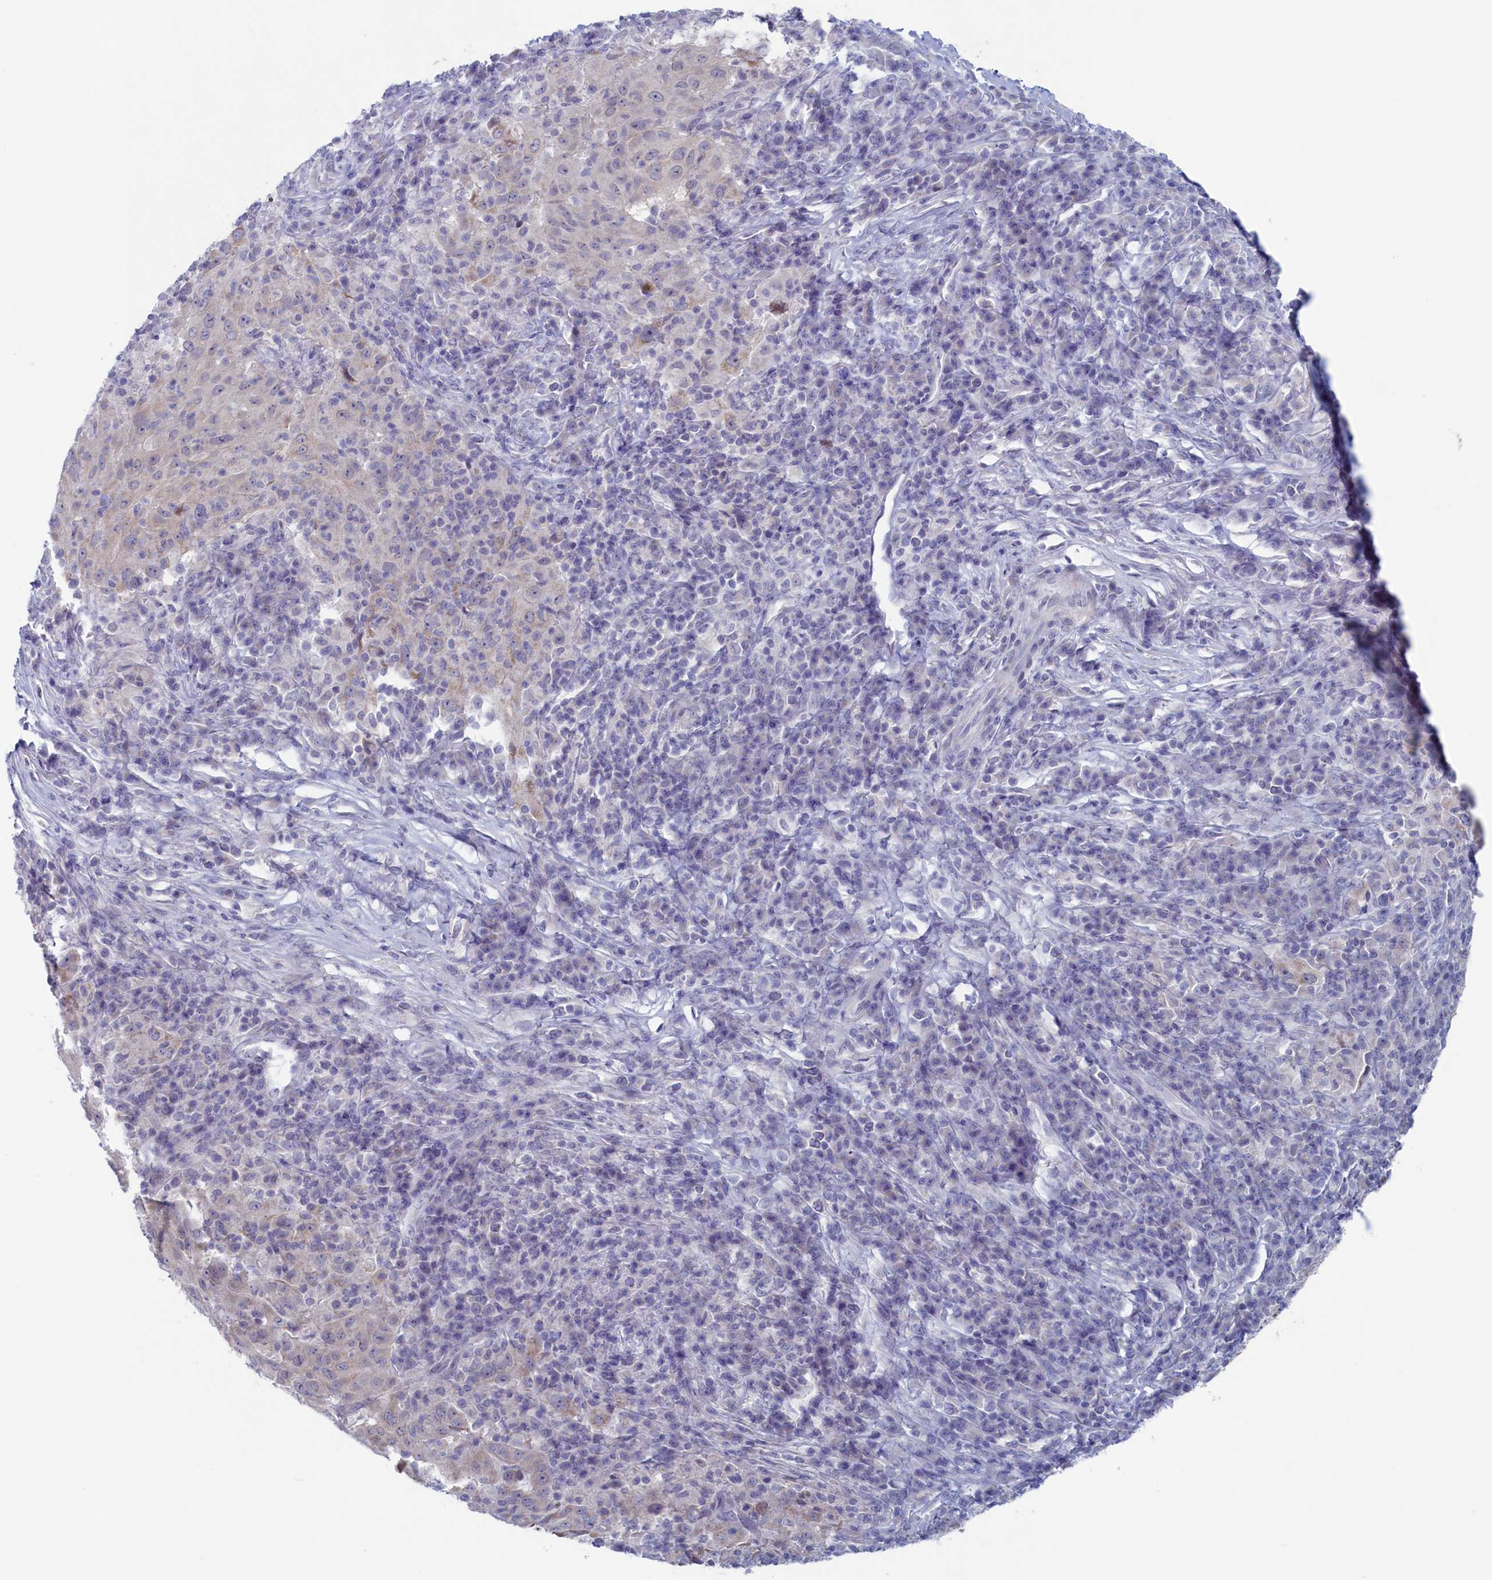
{"staining": {"intensity": "weak", "quantity": "25%-75%", "location": "cytoplasmic/membranous"}, "tissue": "pancreatic cancer", "cell_type": "Tumor cells", "image_type": "cancer", "snomed": [{"axis": "morphology", "description": "Adenocarcinoma, NOS"}, {"axis": "topography", "description": "Pancreas"}], "caption": "IHC of adenocarcinoma (pancreatic) shows low levels of weak cytoplasmic/membranous positivity in about 25%-75% of tumor cells.", "gene": "WDR76", "patient": {"sex": "male", "age": 63}}